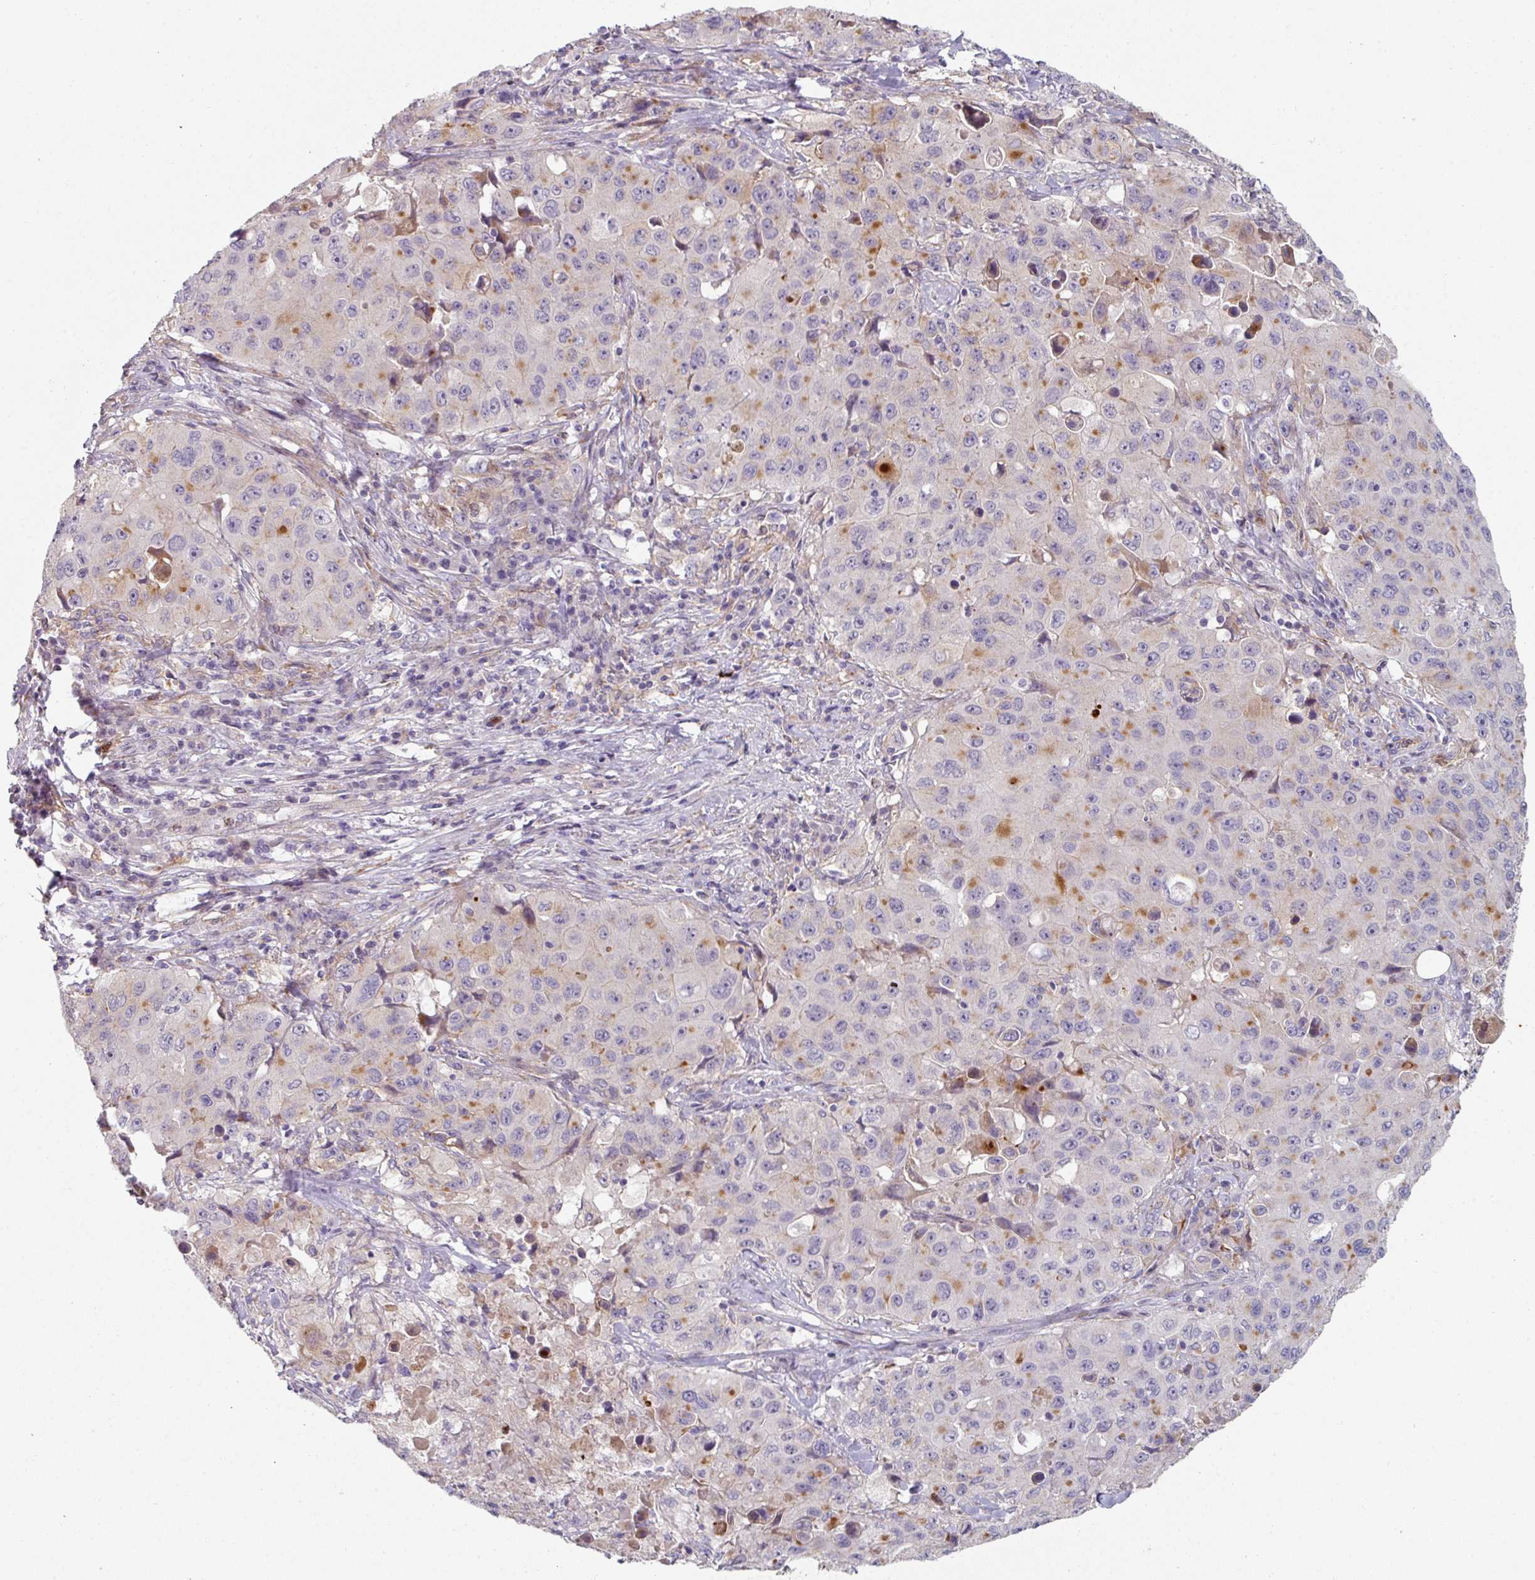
{"staining": {"intensity": "moderate", "quantity": "<25%", "location": "cytoplasmic/membranous"}, "tissue": "lung cancer", "cell_type": "Tumor cells", "image_type": "cancer", "snomed": [{"axis": "morphology", "description": "Squamous cell carcinoma, NOS"}, {"axis": "topography", "description": "Lung"}], "caption": "Protein analysis of lung cancer (squamous cell carcinoma) tissue shows moderate cytoplasmic/membranous expression in approximately <25% of tumor cells. The staining was performed using DAB to visualize the protein expression in brown, while the nuclei were stained in blue with hematoxylin (Magnification: 20x).", "gene": "WSB2", "patient": {"sex": "male", "age": 63}}